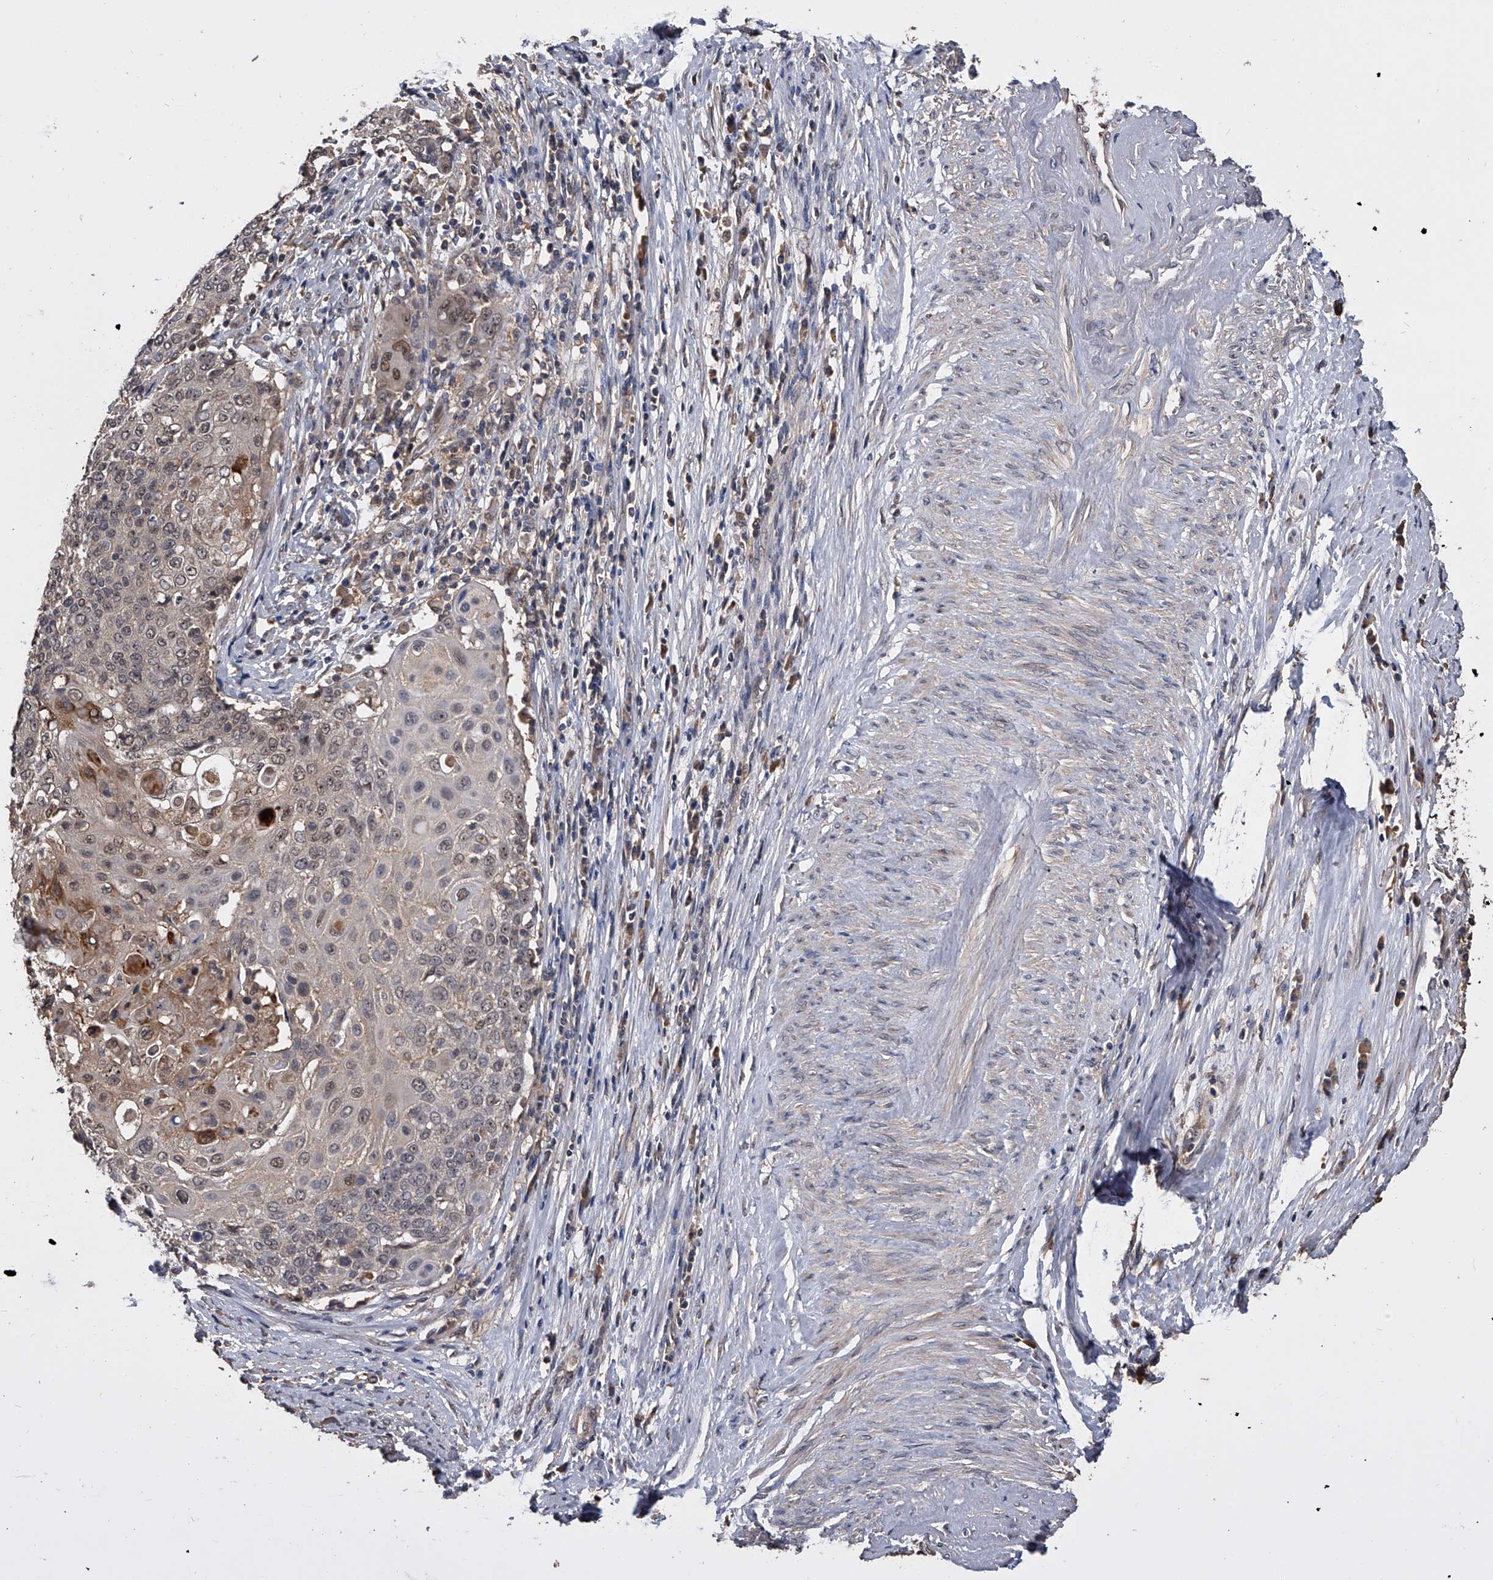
{"staining": {"intensity": "weak", "quantity": "<25%", "location": "cytoplasmic/membranous"}, "tissue": "cervical cancer", "cell_type": "Tumor cells", "image_type": "cancer", "snomed": [{"axis": "morphology", "description": "Squamous cell carcinoma, NOS"}, {"axis": "topography", "description": "Cervix"}], "caption": "A high-resolution histopathology image shows IHC staining of cervical squamous cell carcinoma, which shows no significant expression in tumor cells. (IHC, brightfield microscopy, high magnification).", "gene": "EFCAB7", "patient": {"sex": "female", "age": 39}}